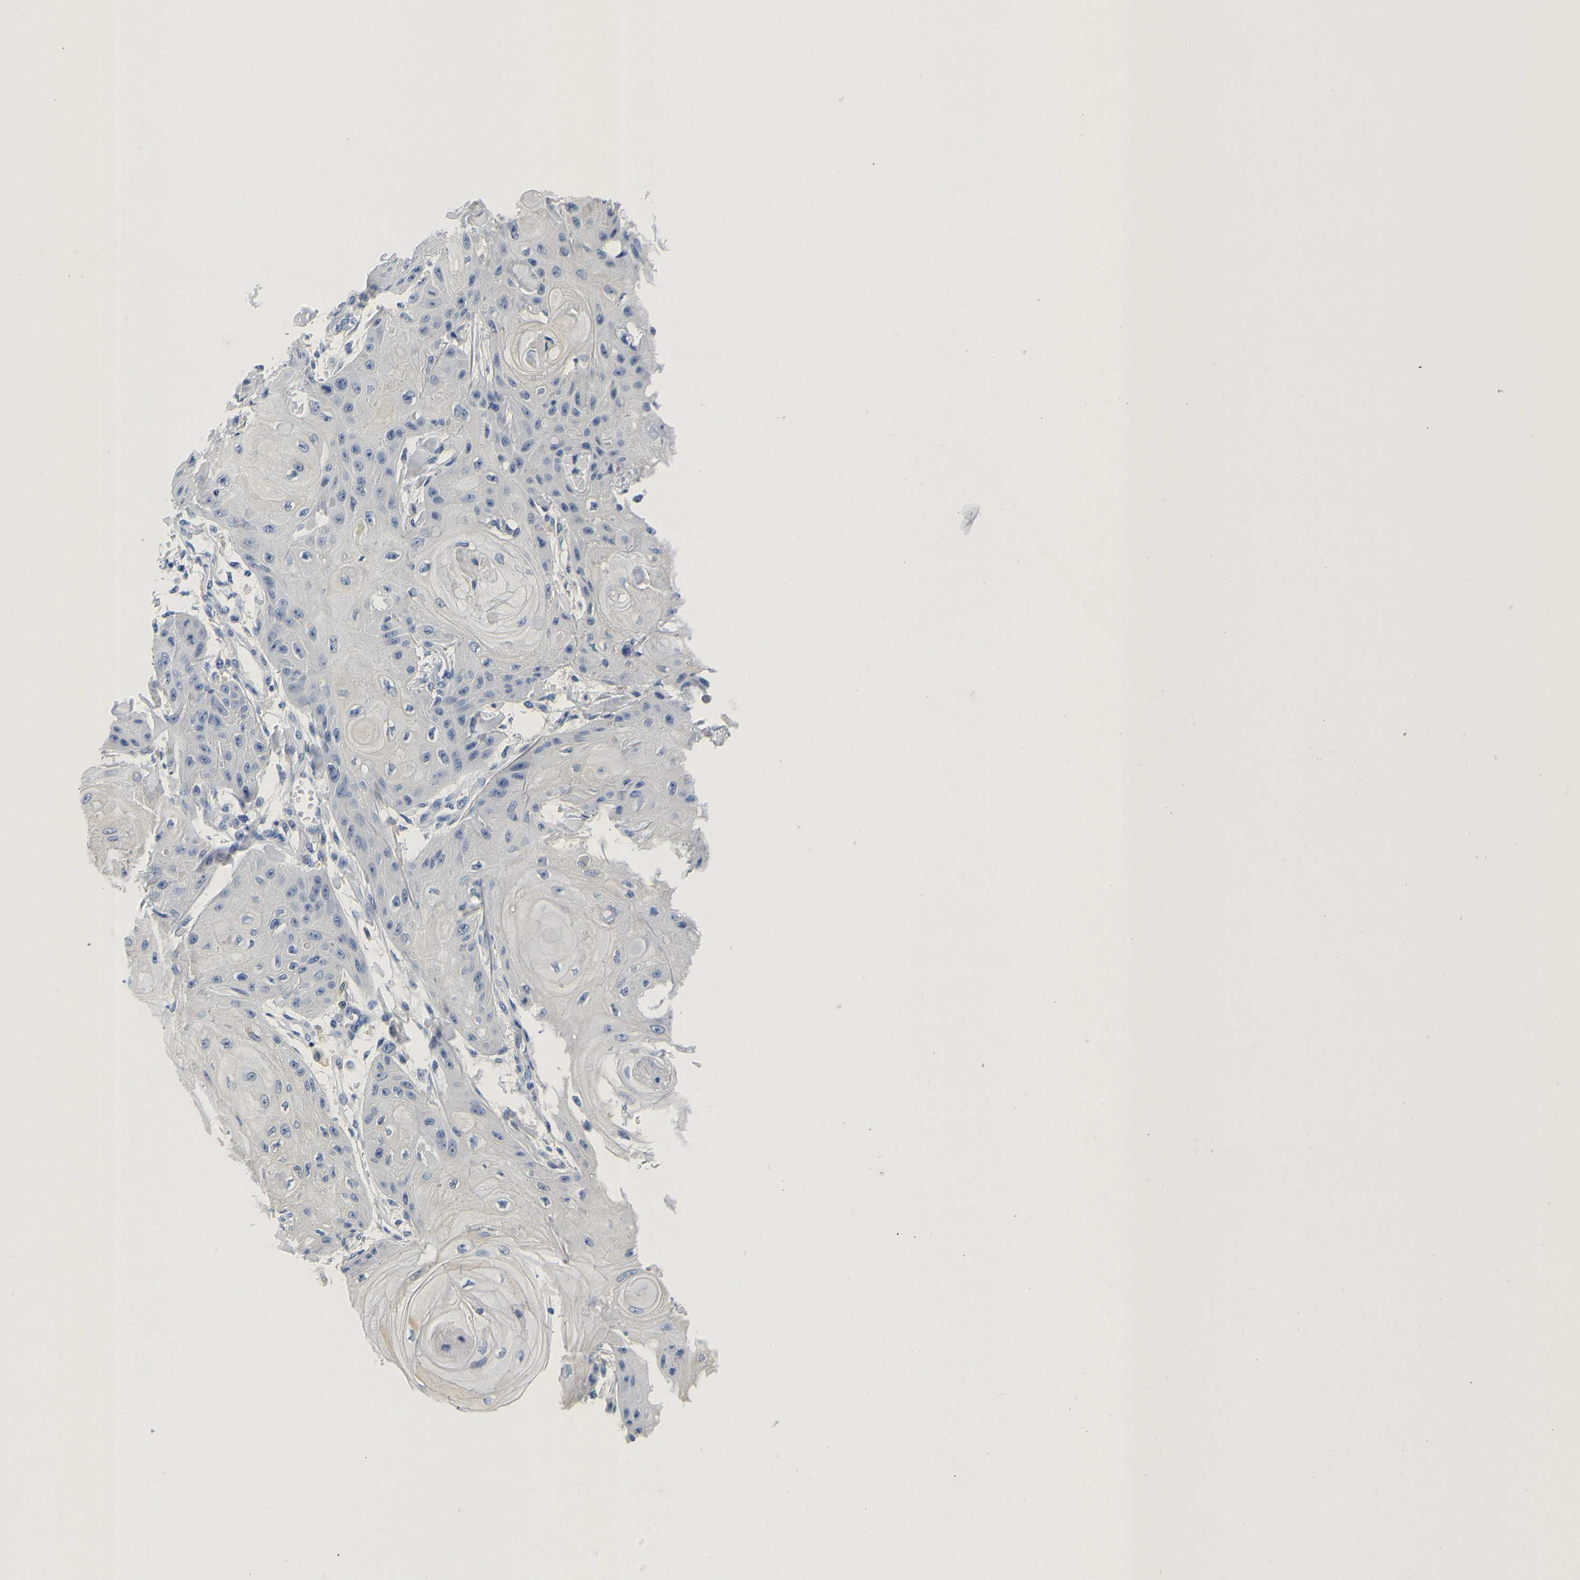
{"staining": {"intensity": "negative", "quantity": "none", "location": "none"}, "tissue": "skin cancer", "cell_type": "Tumor cells", "image_type": "cancer", "snomed": [{"axis": "morphology", "description": "Squamous cell carcinoma, NOS"}, {"axis": "topography", "description": "Skin"}], "caption": "DAB immunohistochemical staining of skin squamous cell carcinoma shows no significant staining in tumor cells.", "gene": "PCK2", "patient": {"sex": "male", "age": 74}}